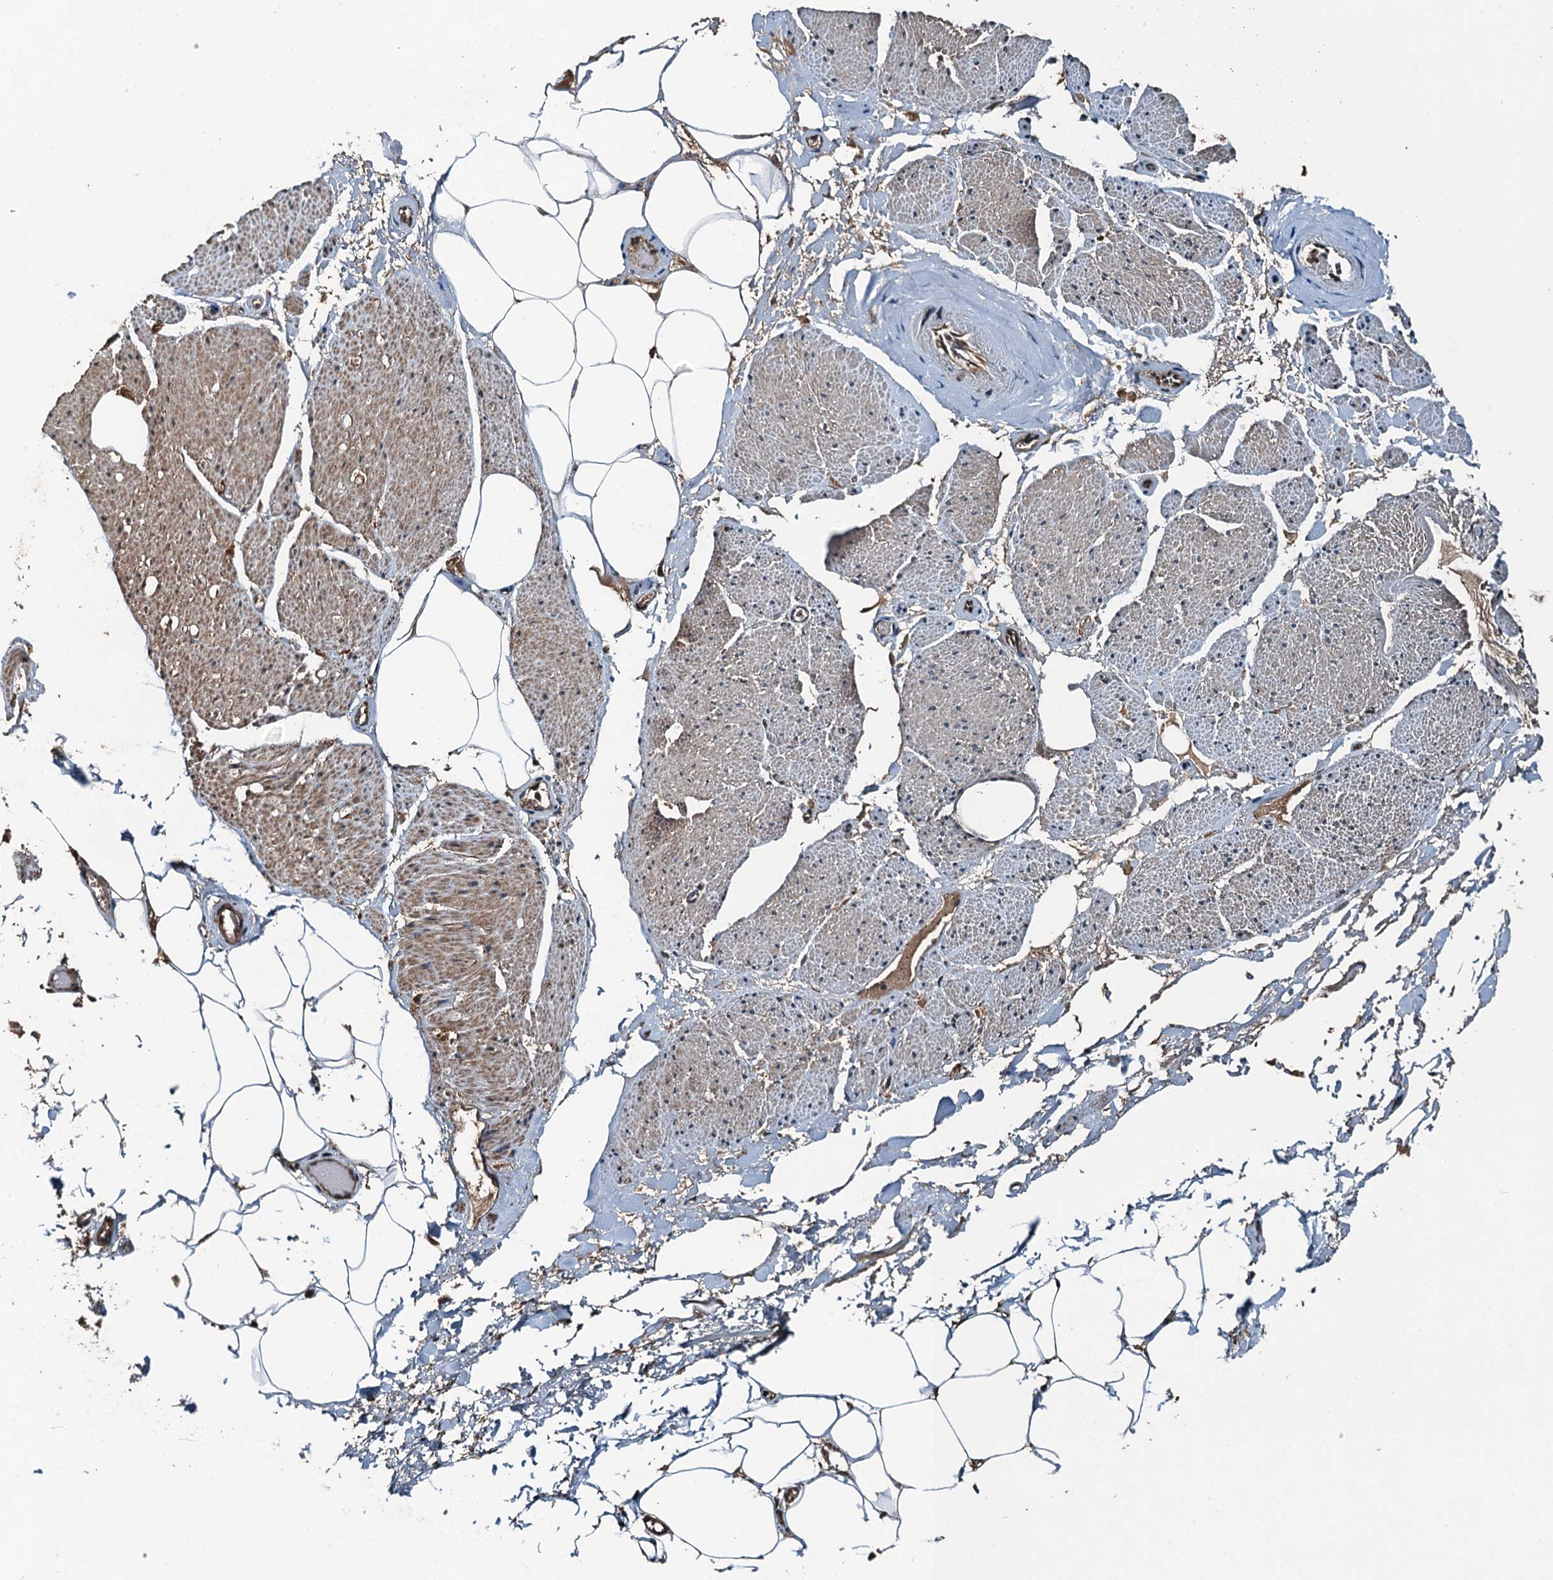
{"staining": {"intensity": "moderate", "quantity": ">75%", "location": "cytoplasmic/membranous,nuclear"}, "tissue": "adipose tissue", "cell_type": "Adipocytes", "image_type": "normal", "snomed": [{"axis": "morphology", "description": "Normal tissue, NOS"}, {"axis": "morphology", "description": "Adenocarcinoma, Low grade"}, {"axis": "topography", "description": "Prostate"}, {"axis": "topography", "description": "Peripheral nerve tissue"}], "caption": "Normal adipose tissue shows moderate cytoplasmic/membranous,nuclear expression in approximately >75% of adipocytes The staining is performed using DAB (3,3'-diaminobenzidine) brown chromogen to label protein expression. The nuclei are counter-stained blue using hematoxylin..", "gene": "TCTN1", "patient": {"sex": "male", "age": 63}}